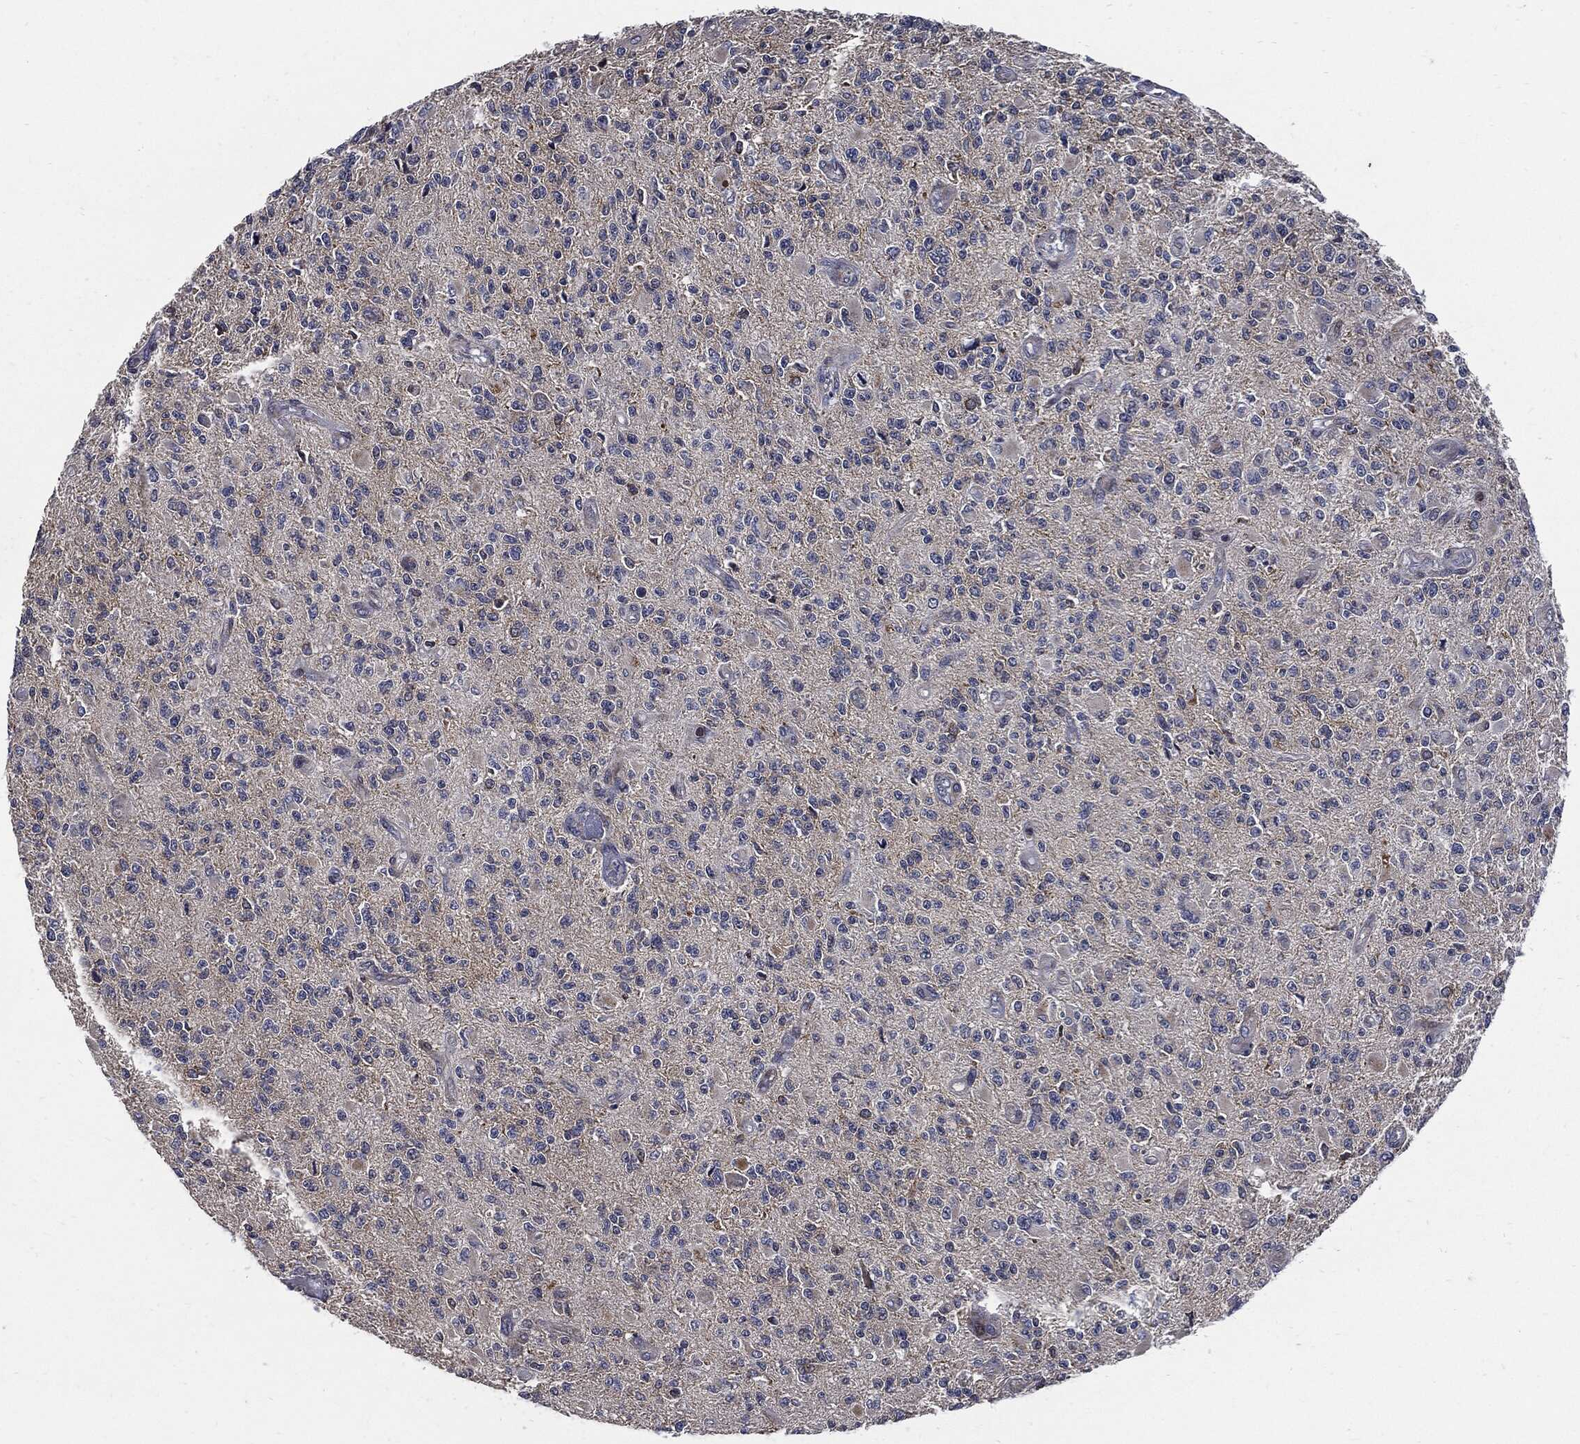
{"staining": {"intensity": "negative", "quantity": "none", "location": "none"}, "tissue": "glioma", "cell_type": "Tumor cells", "image_type": "cancer", "snomed": [{"axis": "morphology", "description": "Glioma, malignant, High grade"}, {"axis": "topography", "description": "Brain"}], "caption": "Immunohistochemistry image of malignant high-grade glioma stained for a protein (brown), which demonstrates no expression in tumor cells.", "gene": "SLC31A2", "patient": {"sex": "female", "age": 63}}